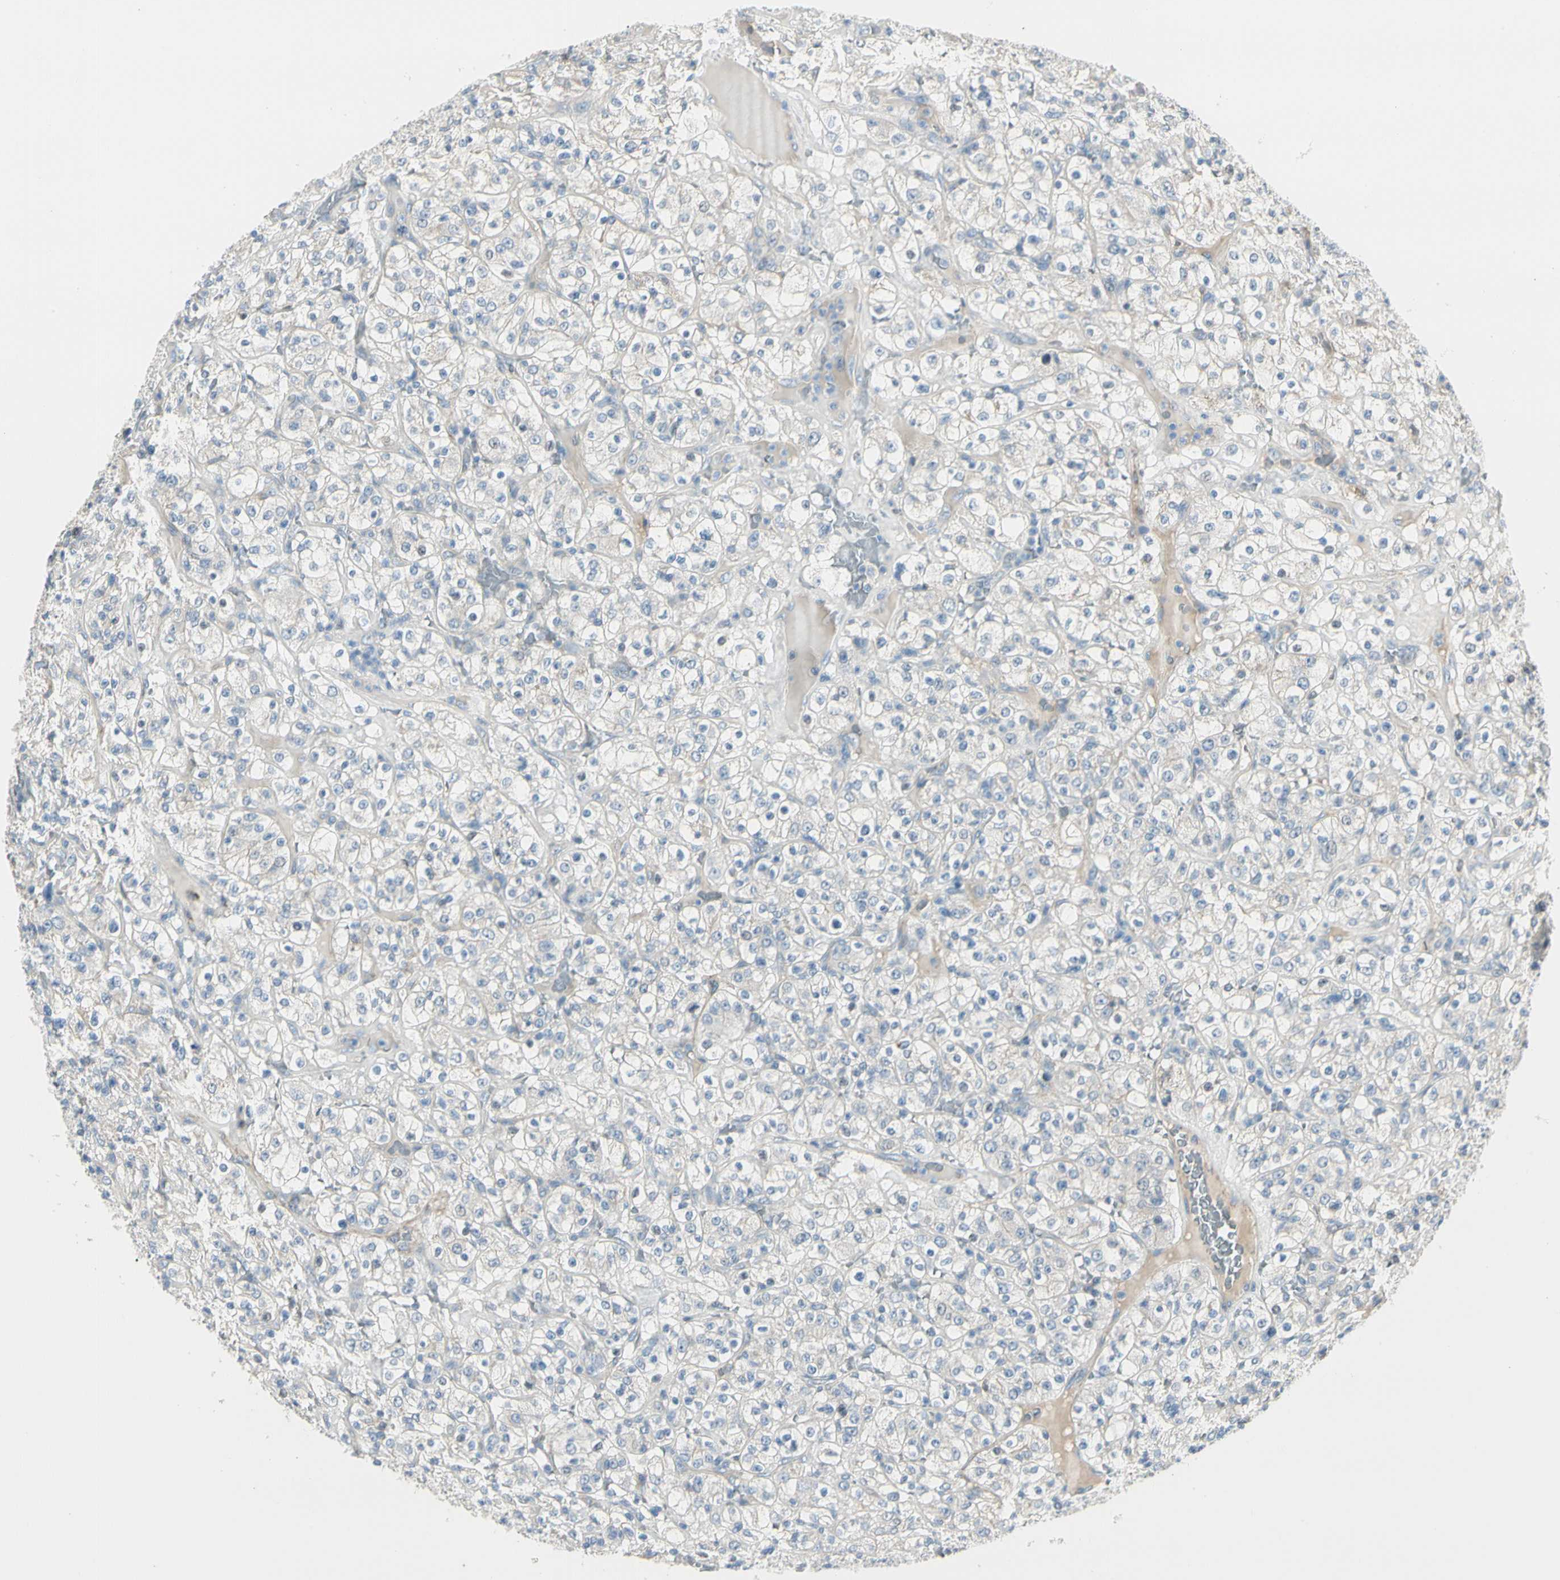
{"staining": {"intensity": "negative", "quantity": "none", "location": "none"}, "tissue": "renal cancer", "cell_type": "Tumor cells", "image_type": "cancer", "snomed": [{"axis": "morphology", "description": "Normal tissue, NOS"}, {"axis": "morphology", "description": "Adenocarcinoma, NOS"}, {"axis": "topography", "description": "Kidney"}], "caption": "Immunohistochemistry (IHC) photomicrograph of neoplastic tissue: human renal cancer (adenocarcinoma) stained with DAB (3,3'-diaminobenzidine) exhibits no significant protein staining in tumor cells.", "gene": "SLC6A15", "patient": {"sex": "female", "age": 72}}